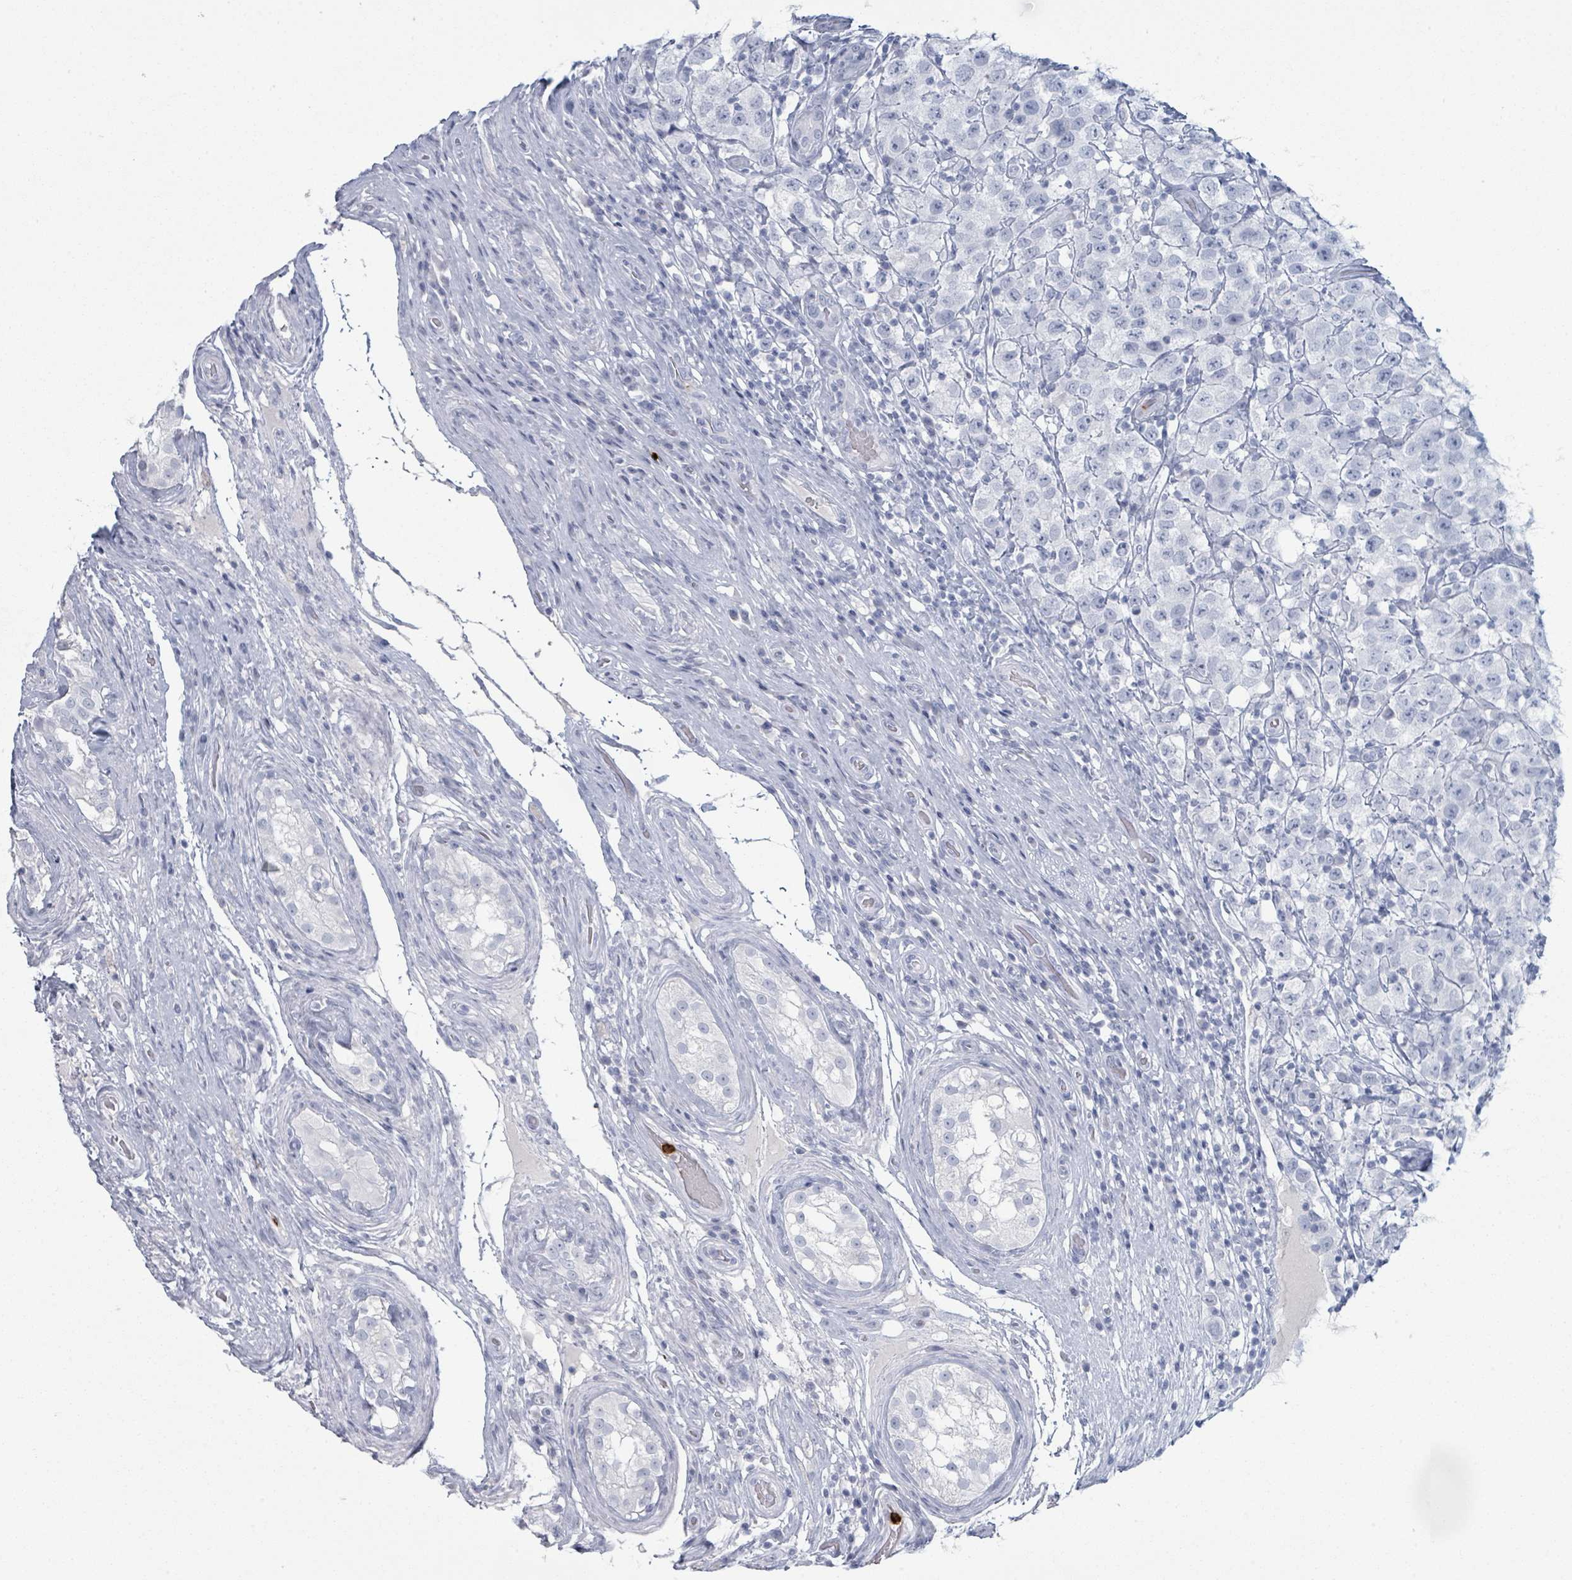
{"staining": {"intensity": "negative", "quantity": "none", "location": "none"}, "tissue": "testis cancer", "cell_type": "Tumor cells", "image_type": "cancer", "snomed": [{"axis": "morphology", "description": "Seminoma, NOS"}, {"axis": "morphology", "description": "Carcinoma, Embryonal, NOS"}, {"axis": "topography", "description": "Testis"}], "caption": "Immunohistochemistry histopathology image of human seminoma (testis) stained for a protein (brown), which shows no positivity in tumor cells. The staining was performed using DAB (3,3'-diaminobenzidine) to visualize the protein expression in brown, while the nuclei were stained in blue with hematoxylin (Magnification: 20x).", "gene": "DEFA4", "patient": {"sex": "male", "age": 41}}